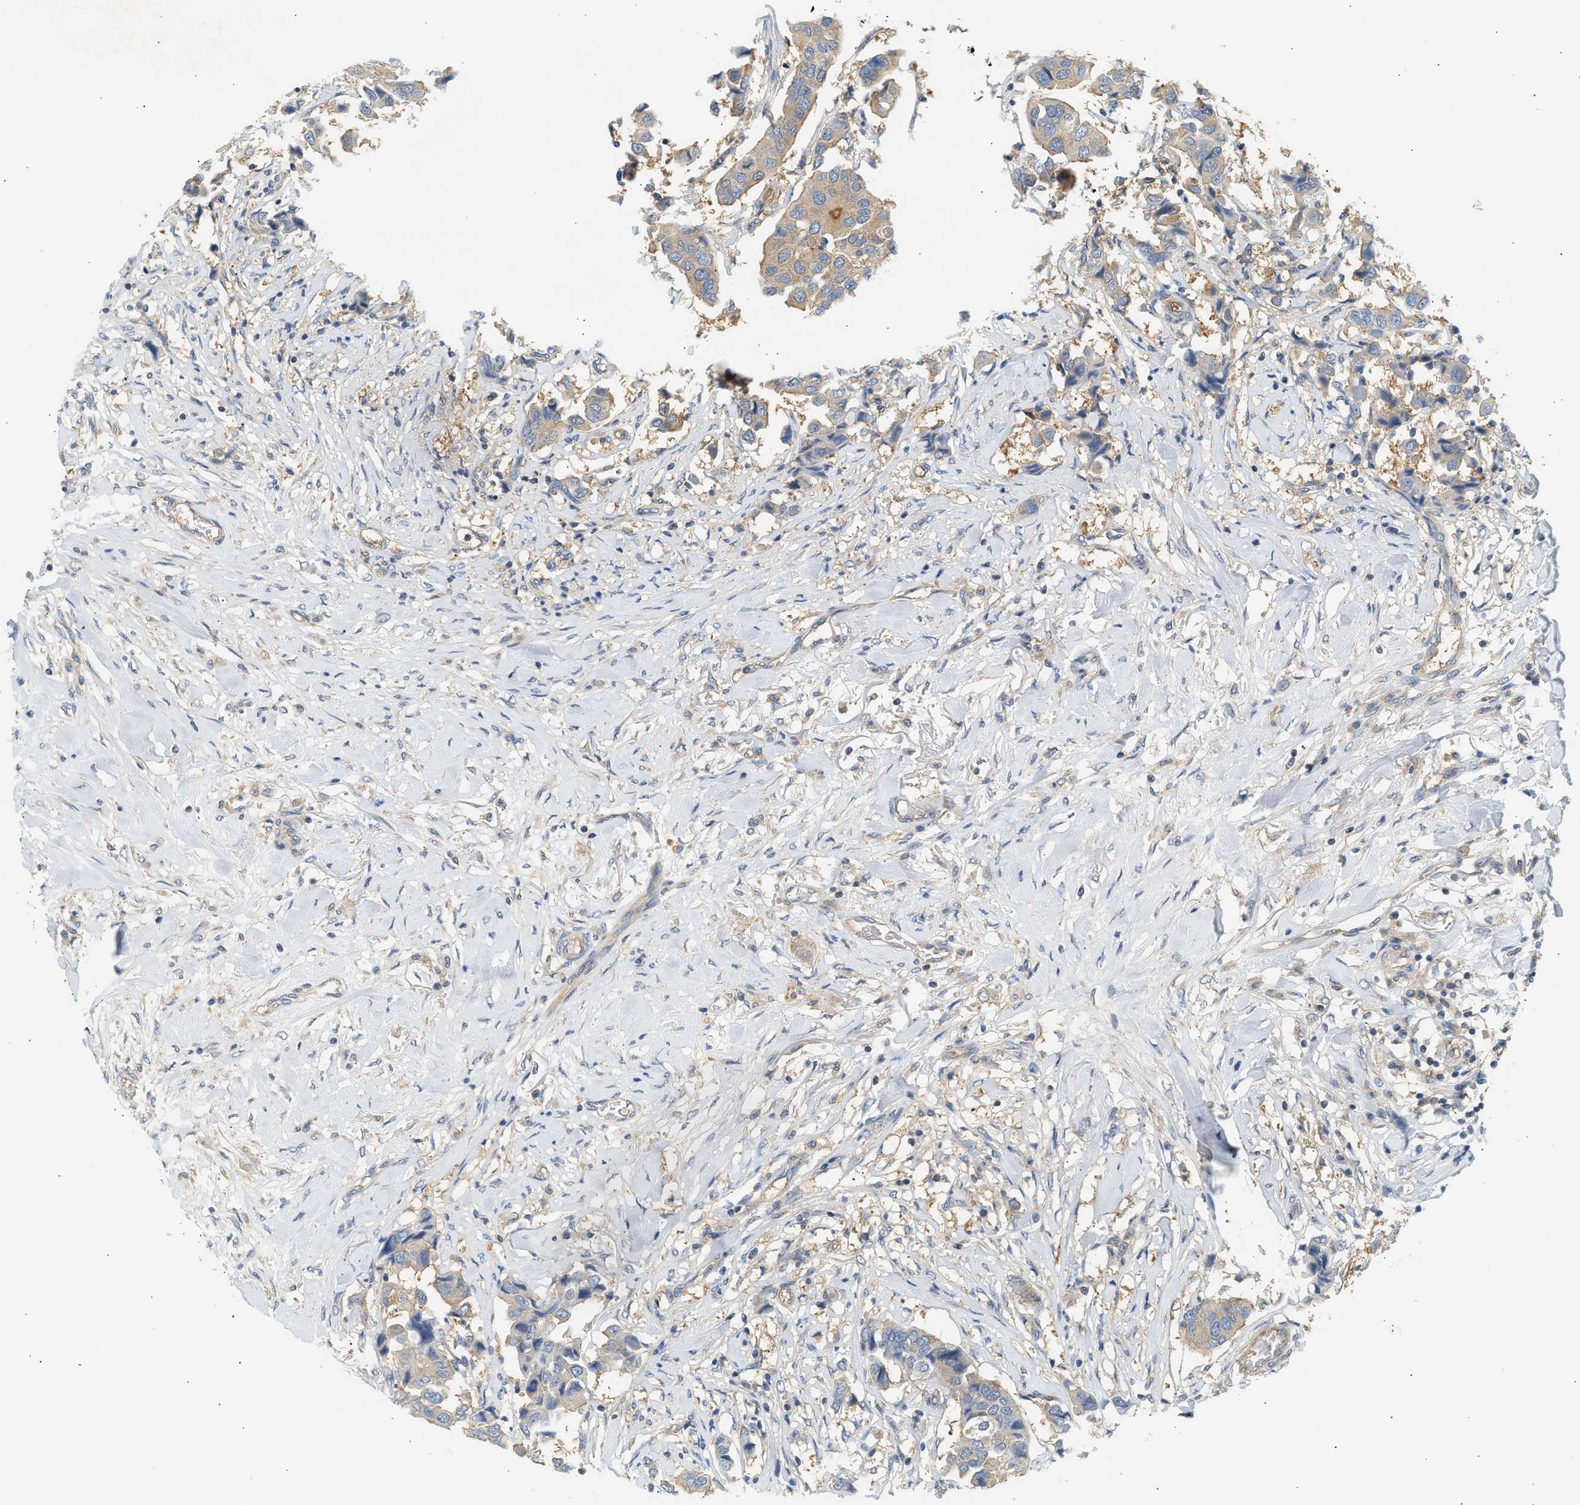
{"staining": {"intensity": "weak", "quantity": ">75%", "location": "cytoplasmic/membranous"}, "tissue": "breast cancer", "cell_type": "Tumor cells", "image_type": "cancer", "snomed": [{"axis": "morphology", "description": "Duct carcinoma"}, {"axis": "topography", "description": "Breast"}], "caption": "This image reveals IHC staining of human breast cancer, with low weak cytoplasmic/membranous positivity in about >75% of tumor cells.", "gene": "PAFAH1B1", "patient": {"sex": "female", "age": 80}}